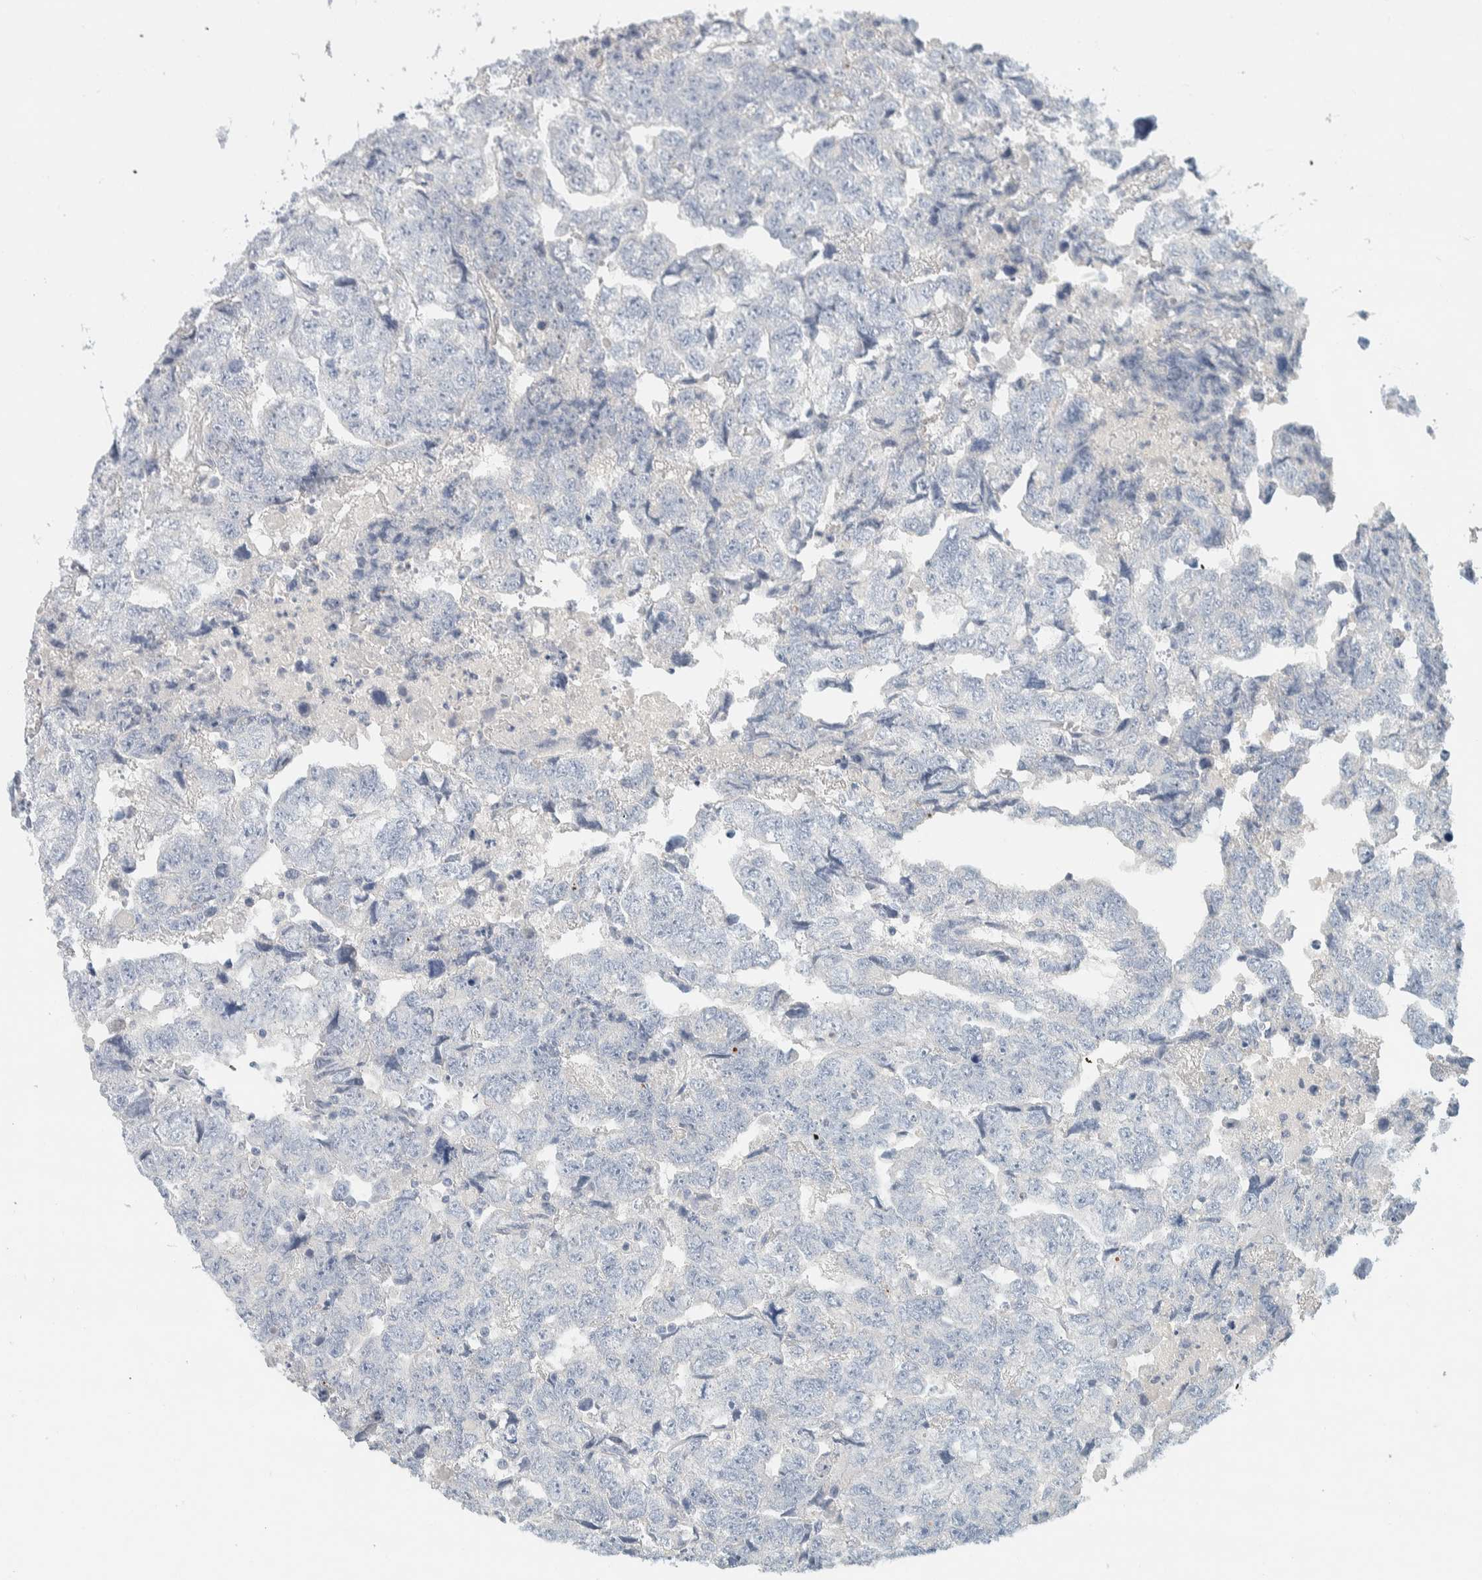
{"staining": {"intensity": "negative", "quantity": "none", "location": "none"}, "tissue": "testis cancer", "cell_type": "Tumor cells", "image_type": "cancer", "snomed": [{"axis": "morphology", "description": "Carcinoma, Embryonal, NOS"}, {"axis": "topography", "description": "Testis"}], "caption": "High magnification brightfield microscopy of testis embryonal carcinoma stained with DAB (3,3'-diaminobenzidine) (brown) and counterstained with hematoxylin (blue): tumor cells show no significant staining.", "gene": "ALOX12B", "patient": {"sex": "male", "age": 36}}